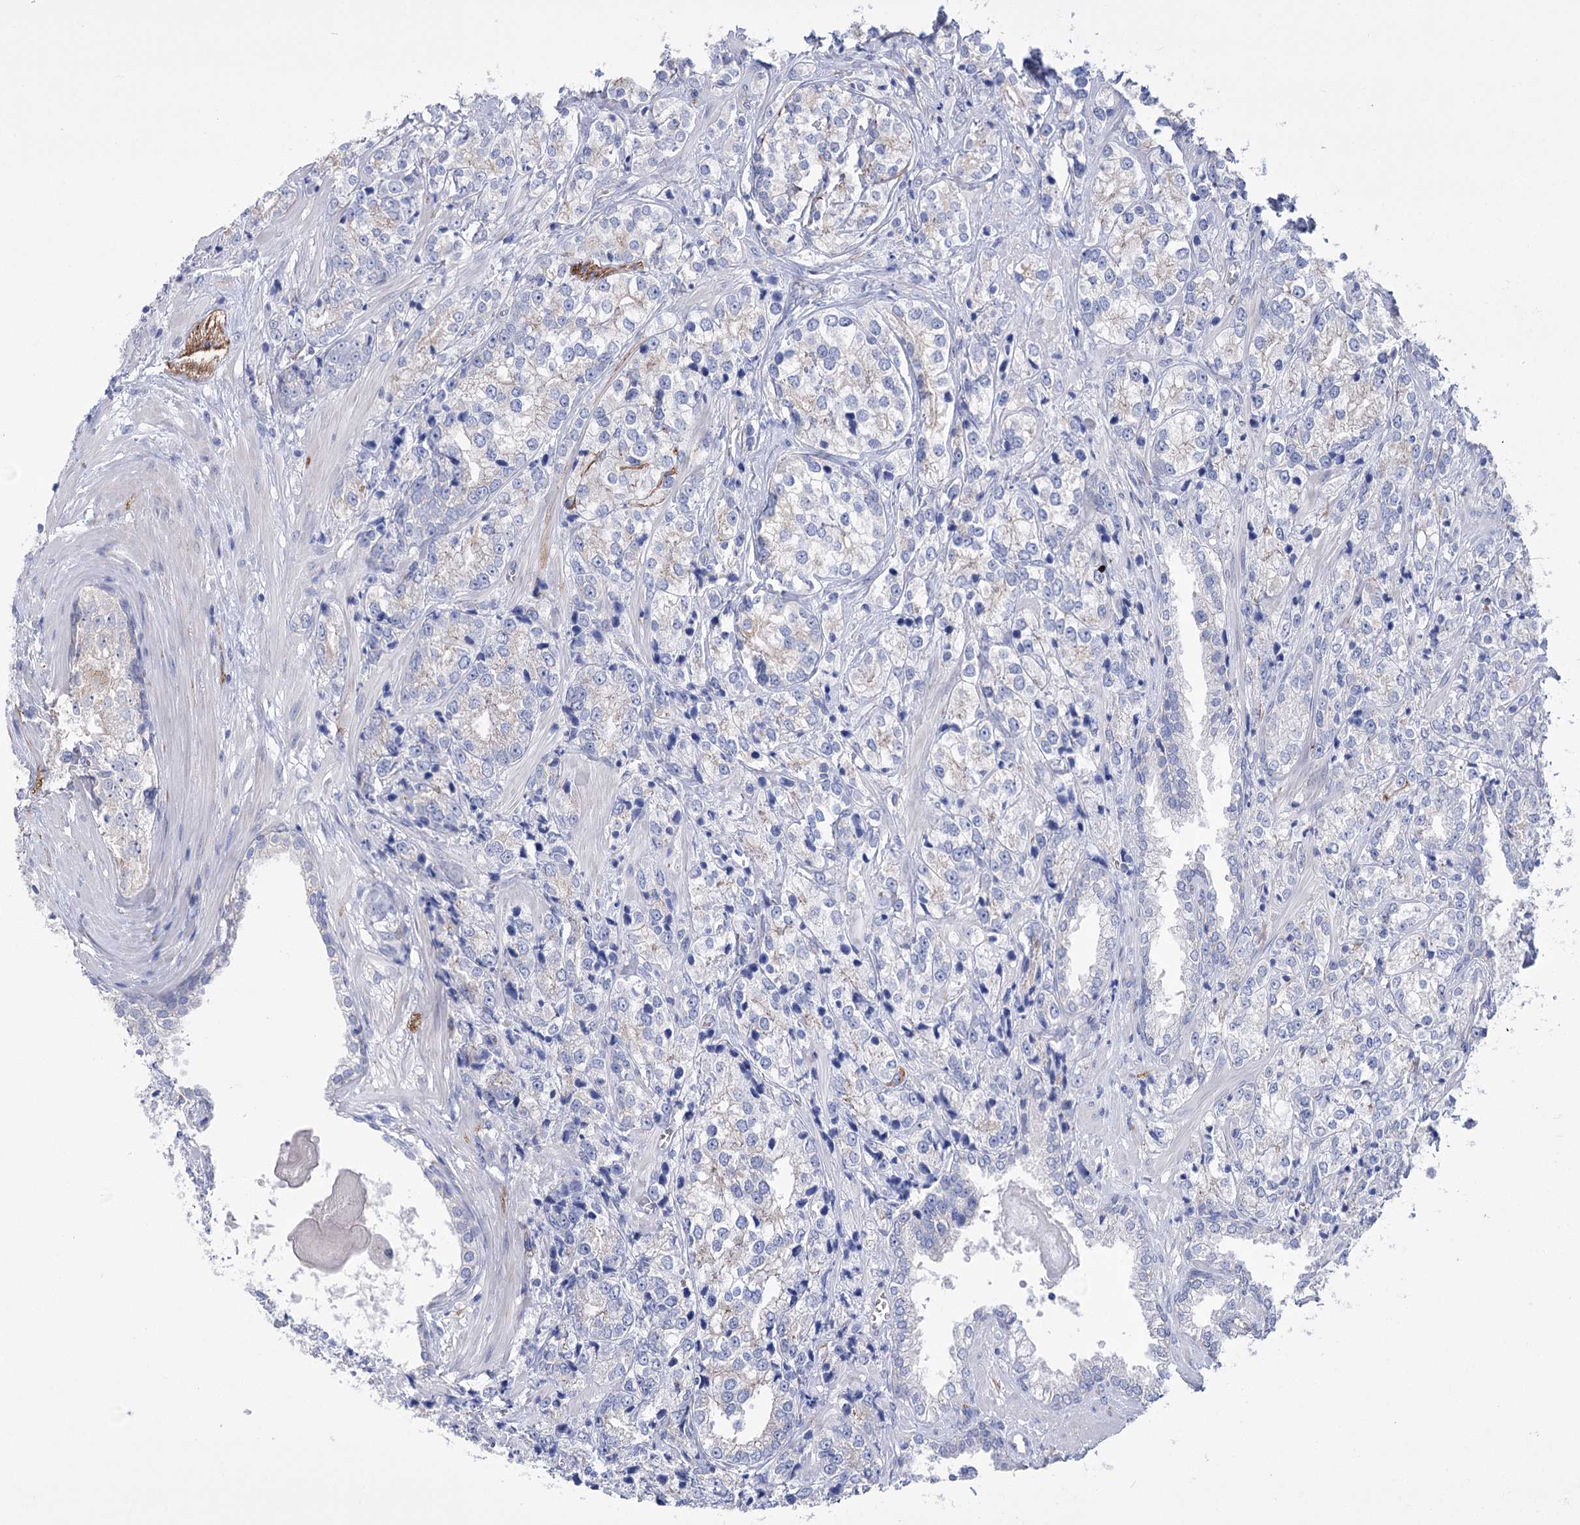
{"staining": {"intensity": "negative", "quantity": "none", "location": "none"}, "tissue": "prostate cancer", "cell_type": "Tumor cells", "image_type": "cancer", "snomed": [{"axis": "morphology", "description": "Adenocarcinoma, High grade"}, {"axis": "topography", "description": "Prostate"}], "caption": "A high-resolution micrograph shows immunohistochemistry (IHC) staining of prostate cancer, which shows no significant expression in tumor cells. The staining is performed using DAB brown chromogen with nuclei counter-stained in using hematoxylin.", "gene": "LRRC34", "patient": {"sex": "male", "age": 69}}